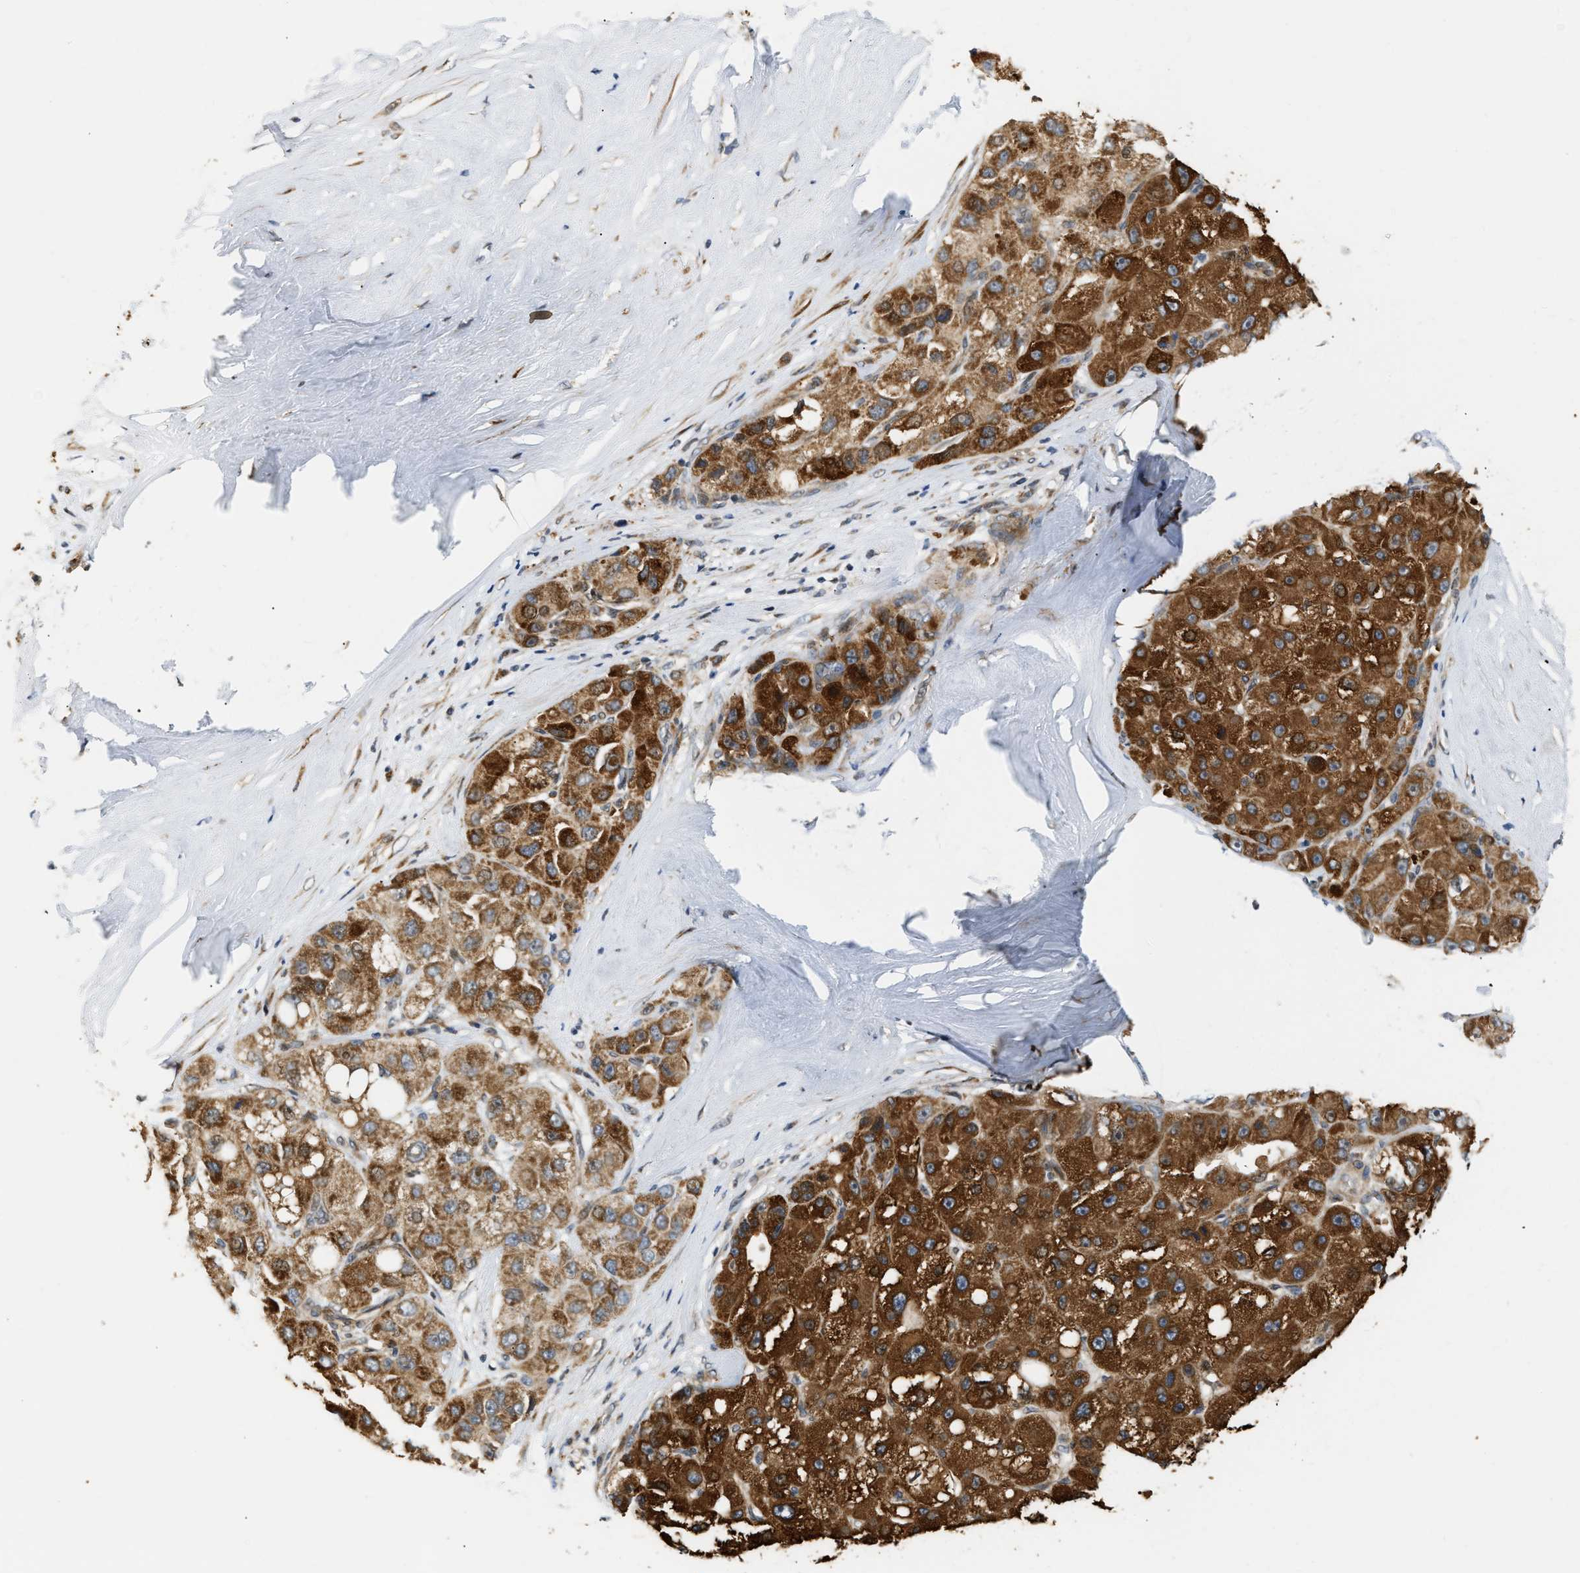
{"staining": {"intensity": "strong", "quantity": ">75%", "location": "cytoplasmic/membranous"}, "tissue": "liver cancer", "cell_type": "Tumor cells", "image_type": "cancer", "snomed": [{"axis": "morphology", "description": "Carcinoma, Hepatocellular, NOS"}, {"axis": "topography", "description": "Liver"}], "caption": "This is an image of immunohistochemistry staining of hepatocellular carcinoma (liver), which shows strong expression in the cytoplasmic/membranous of tumor cells.", "gene": "DEPTOR", "patient": {"sex": "male", "age": 80}}